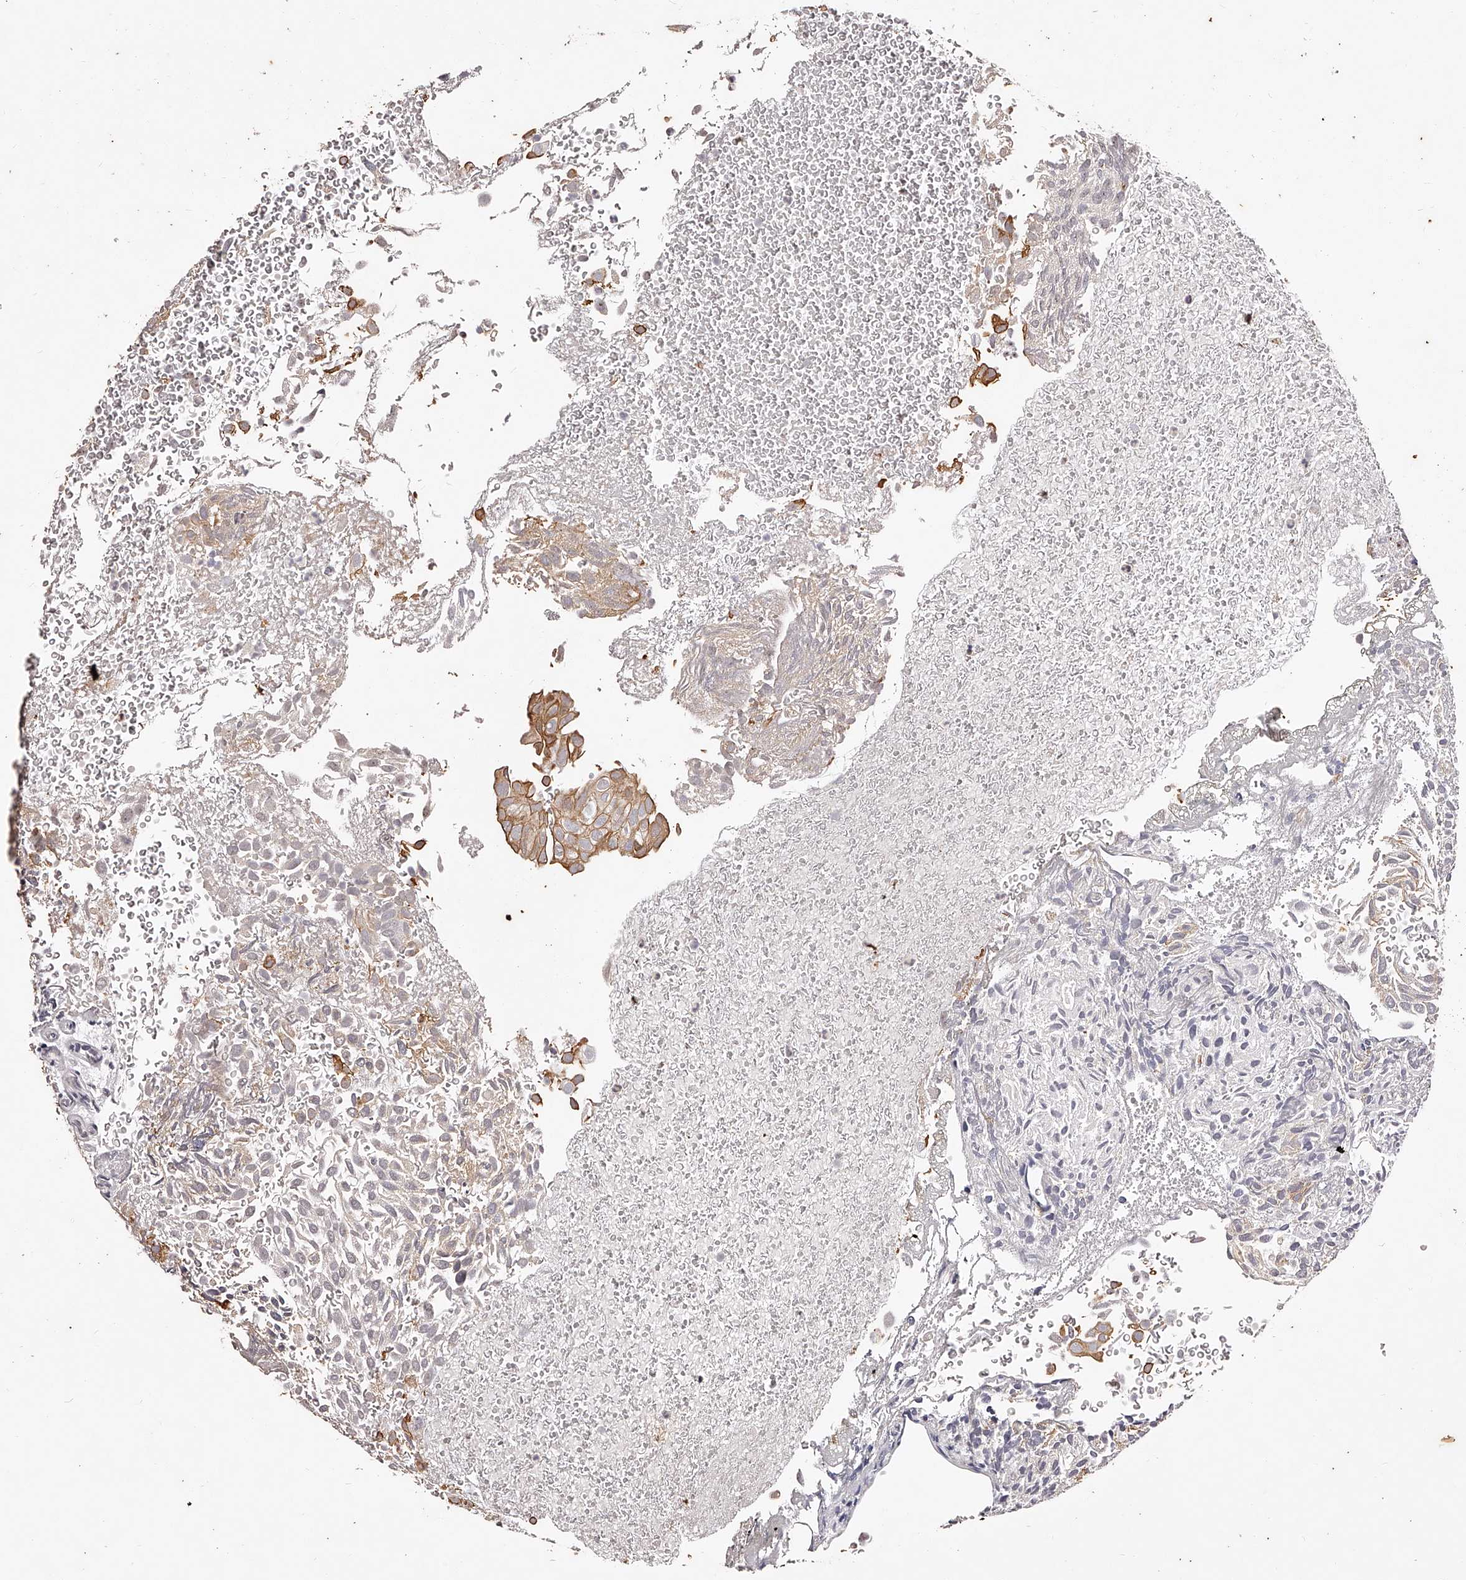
{"staining": {"intensity": "moderate", "quantity": "<25%", "location": "cytoplasmic/membranous"}, "tissue": "urothelial cancer", "cell_type": "Tumor cells", "image_type": "cancer", "snomed": [{"axis": "morphology", "description": "Urothelial carcinoma, Low grade"}, {"axis": "topography", "description": "Urinary bladder"}], "caption": "A low amount of moderate cytoplasmic/membranous positivity is seen in about <25% of tumor cells in low-grade urothelial carcinoma tissue.", "gene": "PHACTR1", "patient": {"sex": "male", "age": 78}}